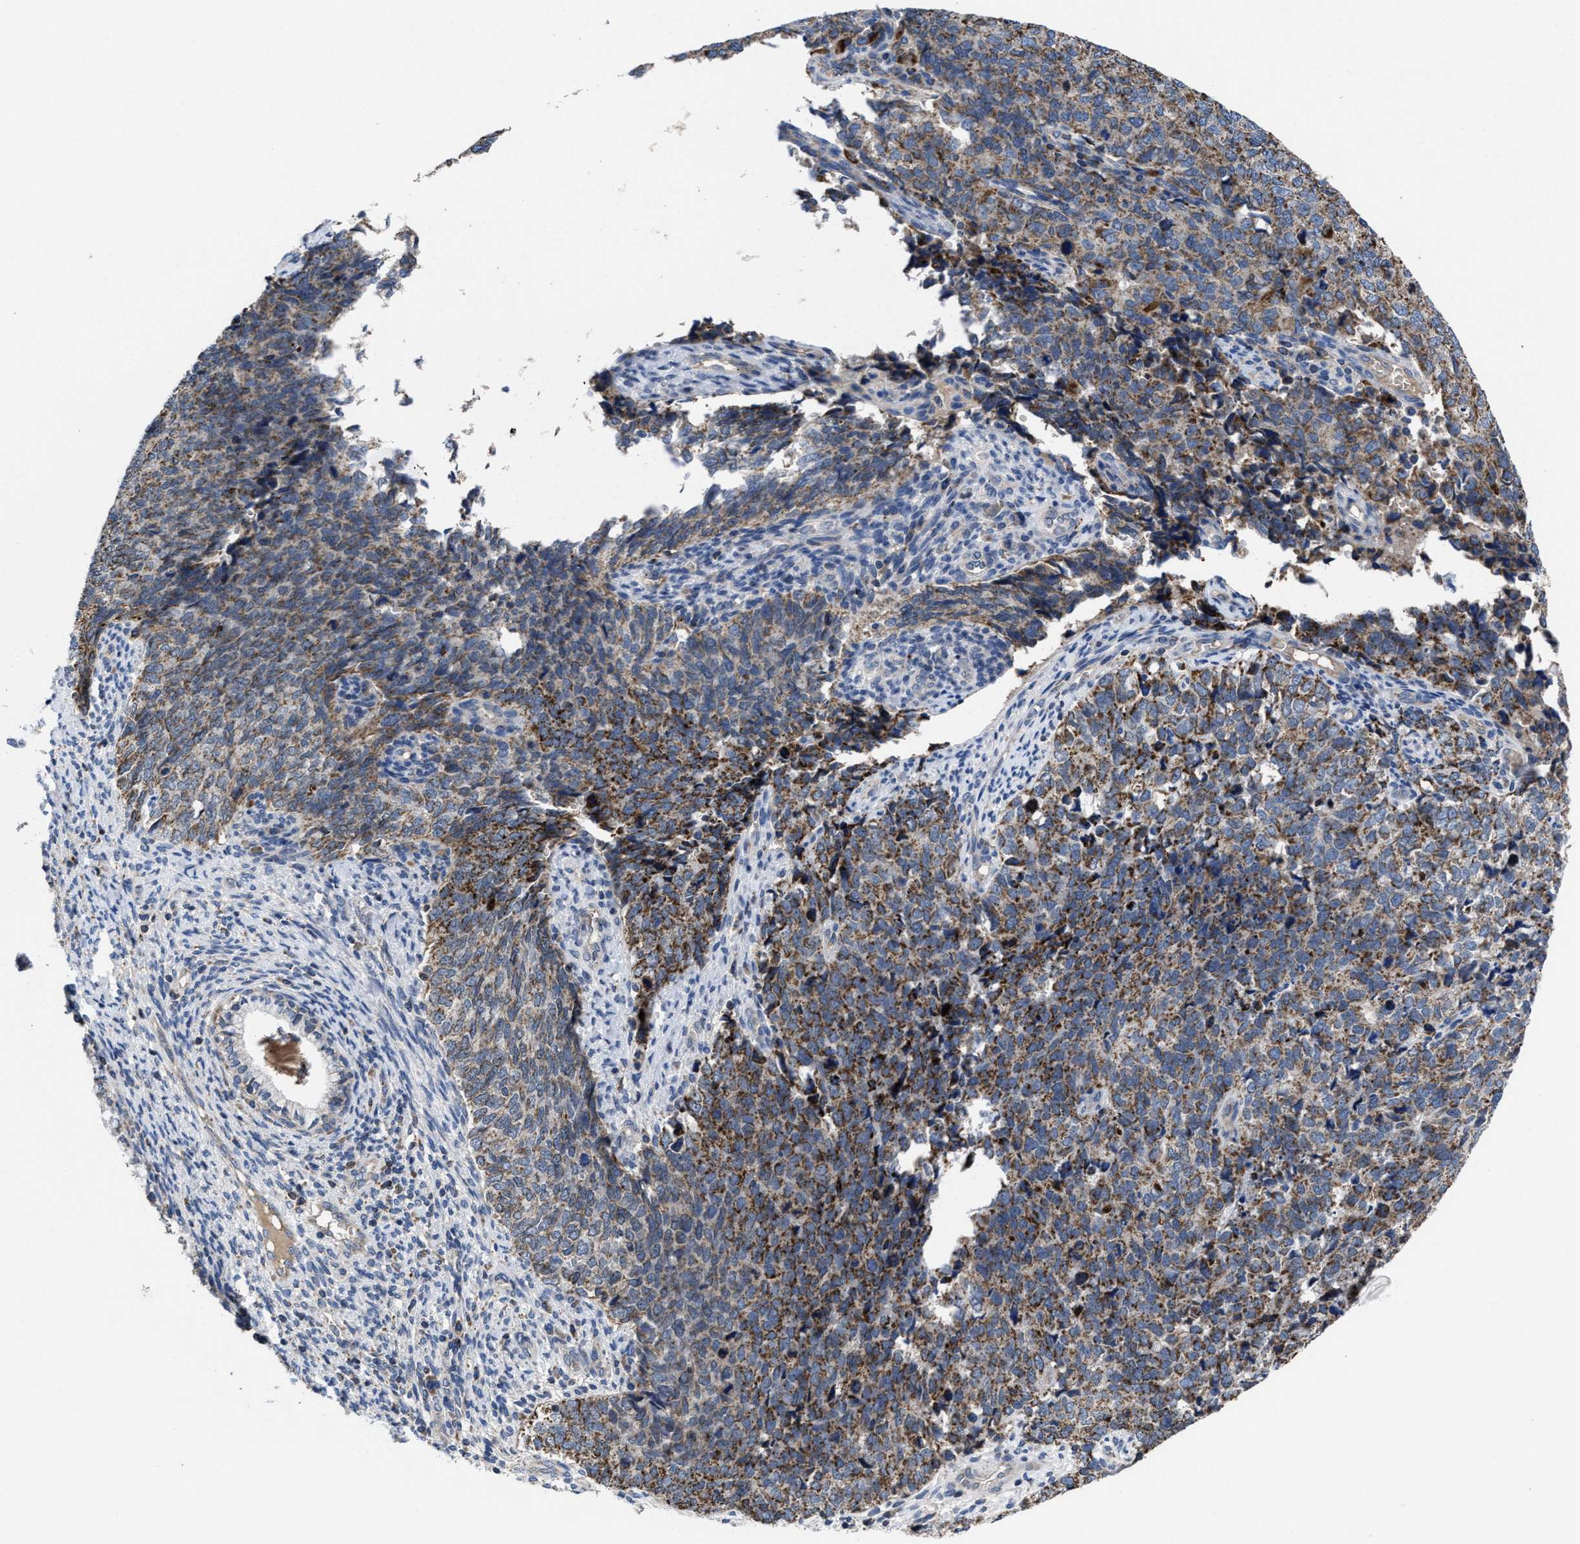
{"staining": {"intensity": "moderate", "quantity": ">75%", "location": "cytoplasmic/membranous"}, "tissue": "cervical cancer", "cell_type": "Tumor cells", "image_type": "cancer", "snomed": [{"axis": "morphology", "description": "Squamous cell carcinoma, NOS"}, {"axis": "topography", "description": "Cervix"}], "caption": "Cervical cancer (squamous cell carcinoma) was stained to show a protein in brown. There is medium levels of moderate cytoplasmic/membranous staining in approximately >75% of tumor cells.", "gene": "CACNA1D", "patient": {"sex": "female", "age": 63}}